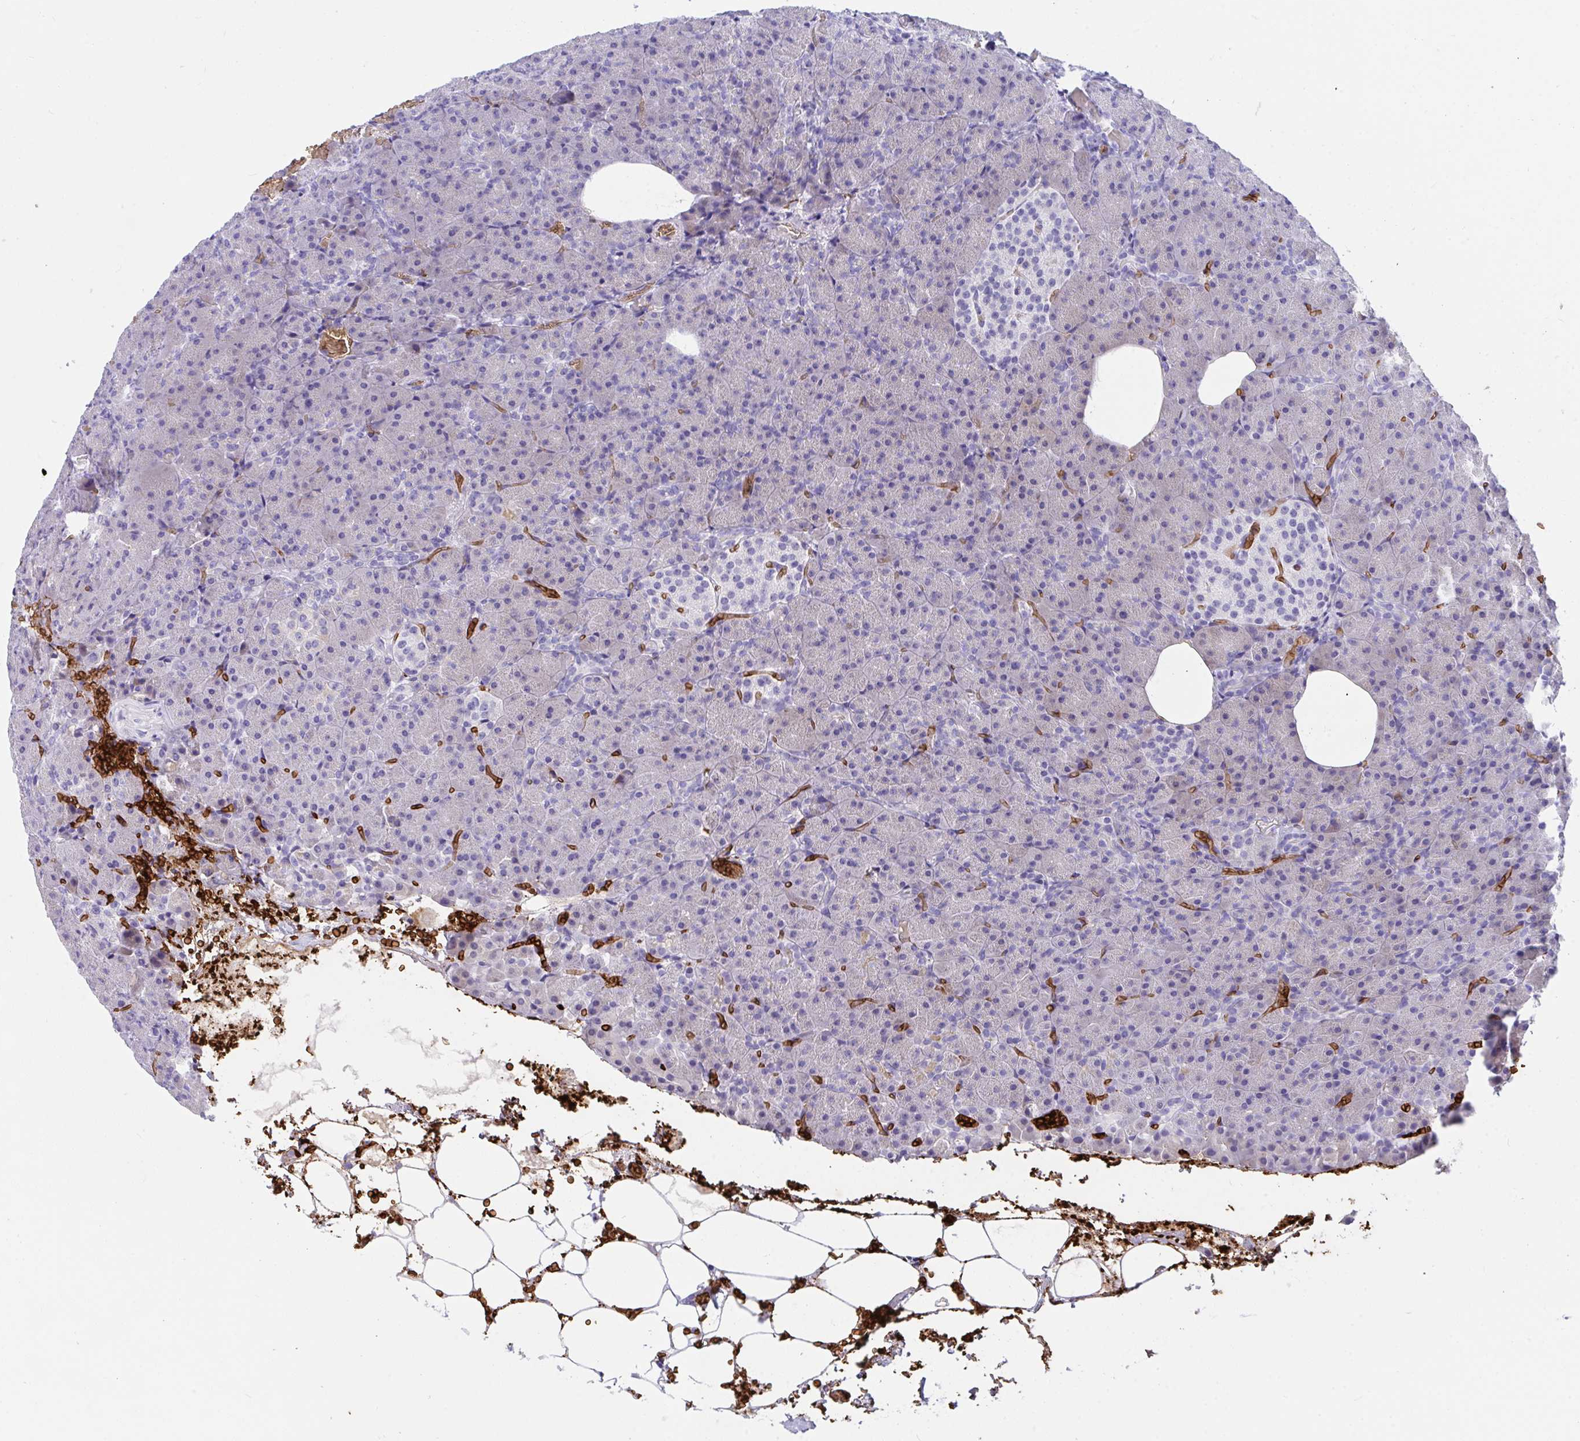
{"staining": {"intensity": "negative", "quantity": "none", "location": "none"}, "tissue": "pancreas", "cell_type": "Exocrine glandular cells", "image_type": "normal", "snomed": [{"axis": "morphology", "description": "Normal tissue, NOS"}, {"axis": "topography", "description": "Pancreas"}], "caption": "Image shows no significant protein positivity in exocrine glandular cells of normal pancreas.", "gene": "ANK1", "patient": {"sex": "female", "age": 74}}